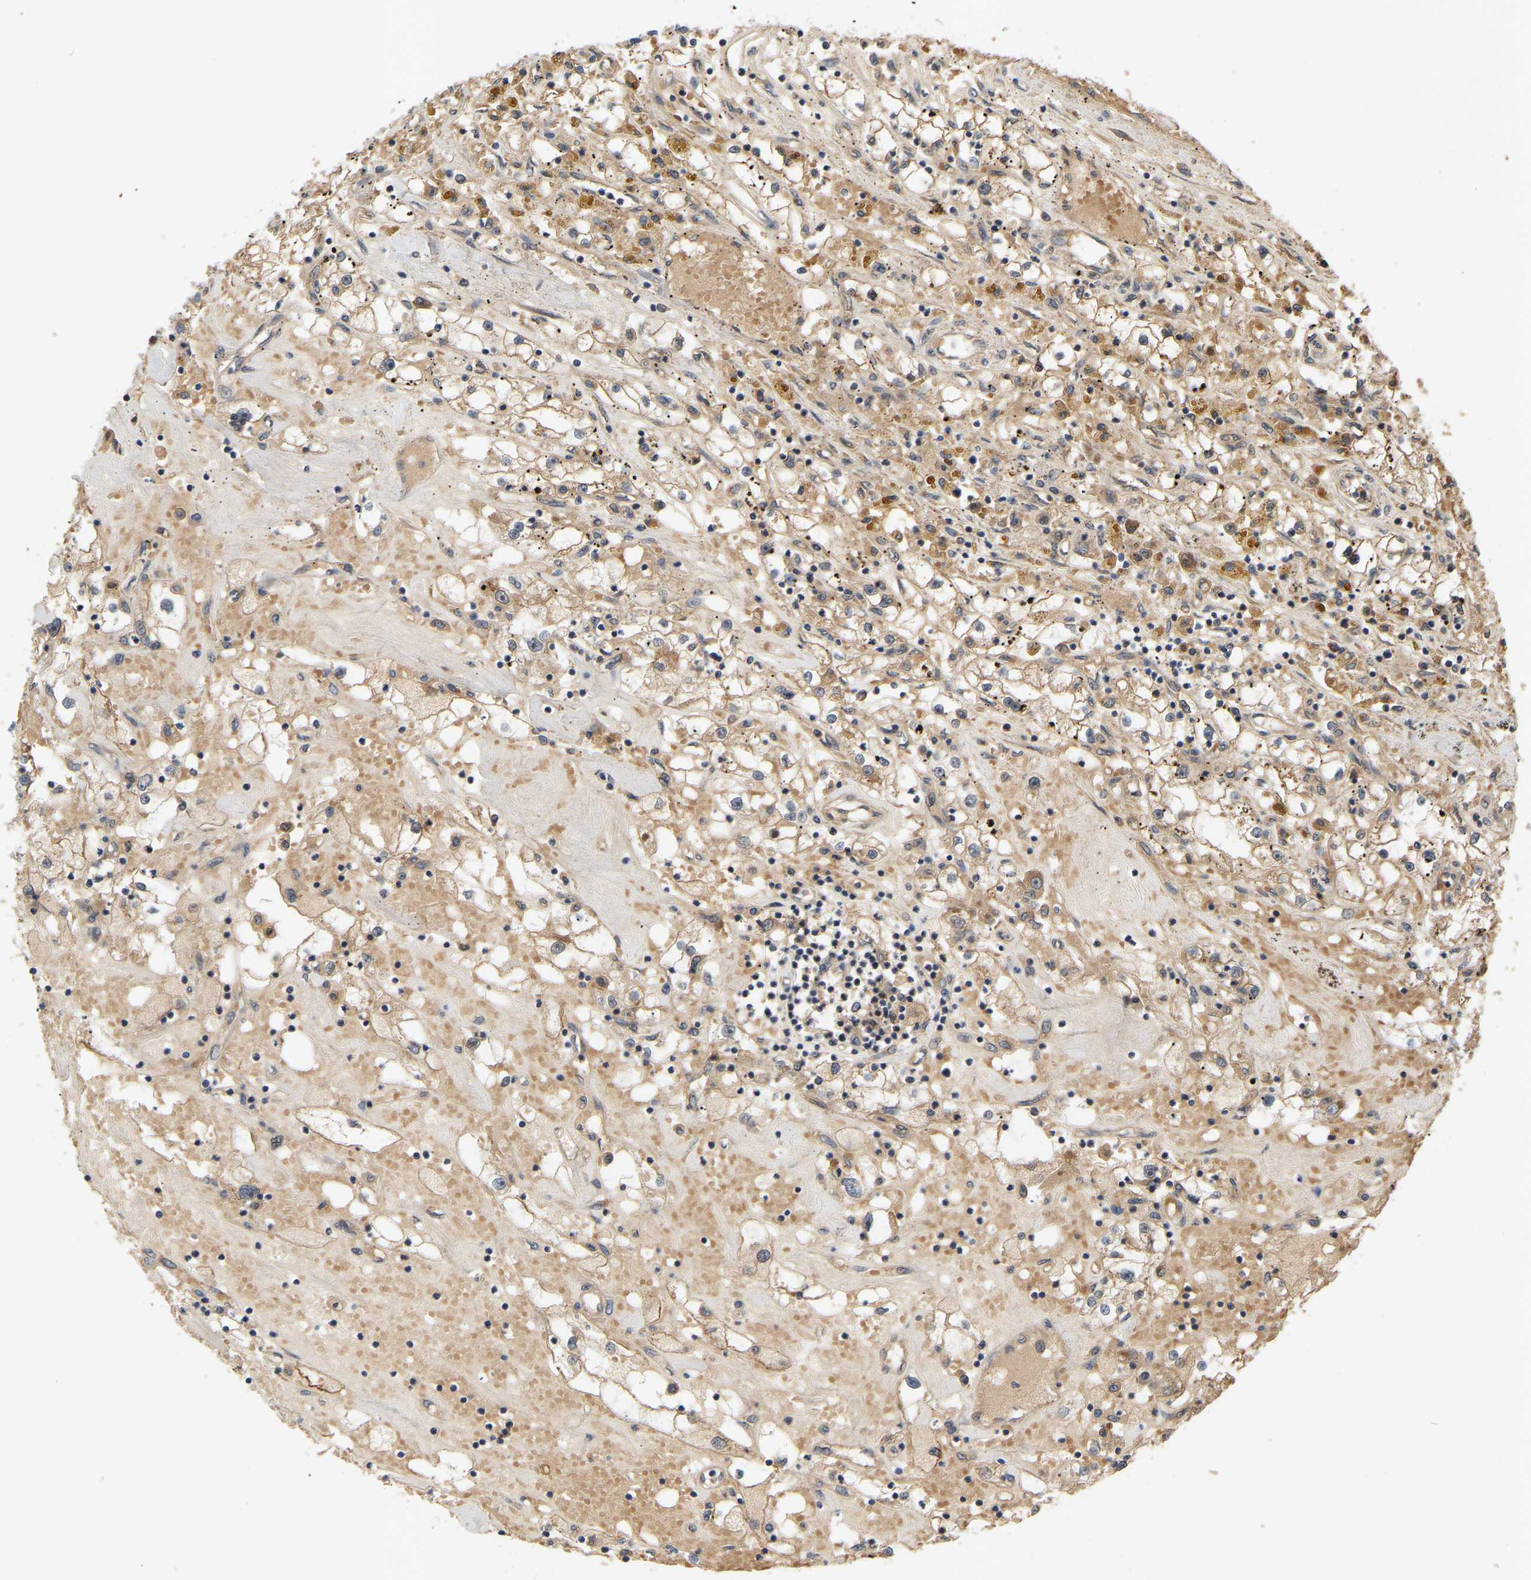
{"staining": {"intensity": "weak", "quantity": ">75%", "location": "cytoplasmic/membranous"}, "tissue": "renal cancer", "cell_type": "Tumor cells", "image_type": "cancer", "snomed": [{"axis": "morphology", "description": "Adenocarcinoma, NOS"}, {"axis": "topography", "description": "Kidney"}], "caption": "This histopathology image reveals immunohistochemistry staining of human renal cancer (adenocarcinoma), with low weak cytoplasmic/membranous positivity in approximately >75% of tumor cells.", "gene": "LIMK2", "patient": {"sex": "male", "age": 56}}